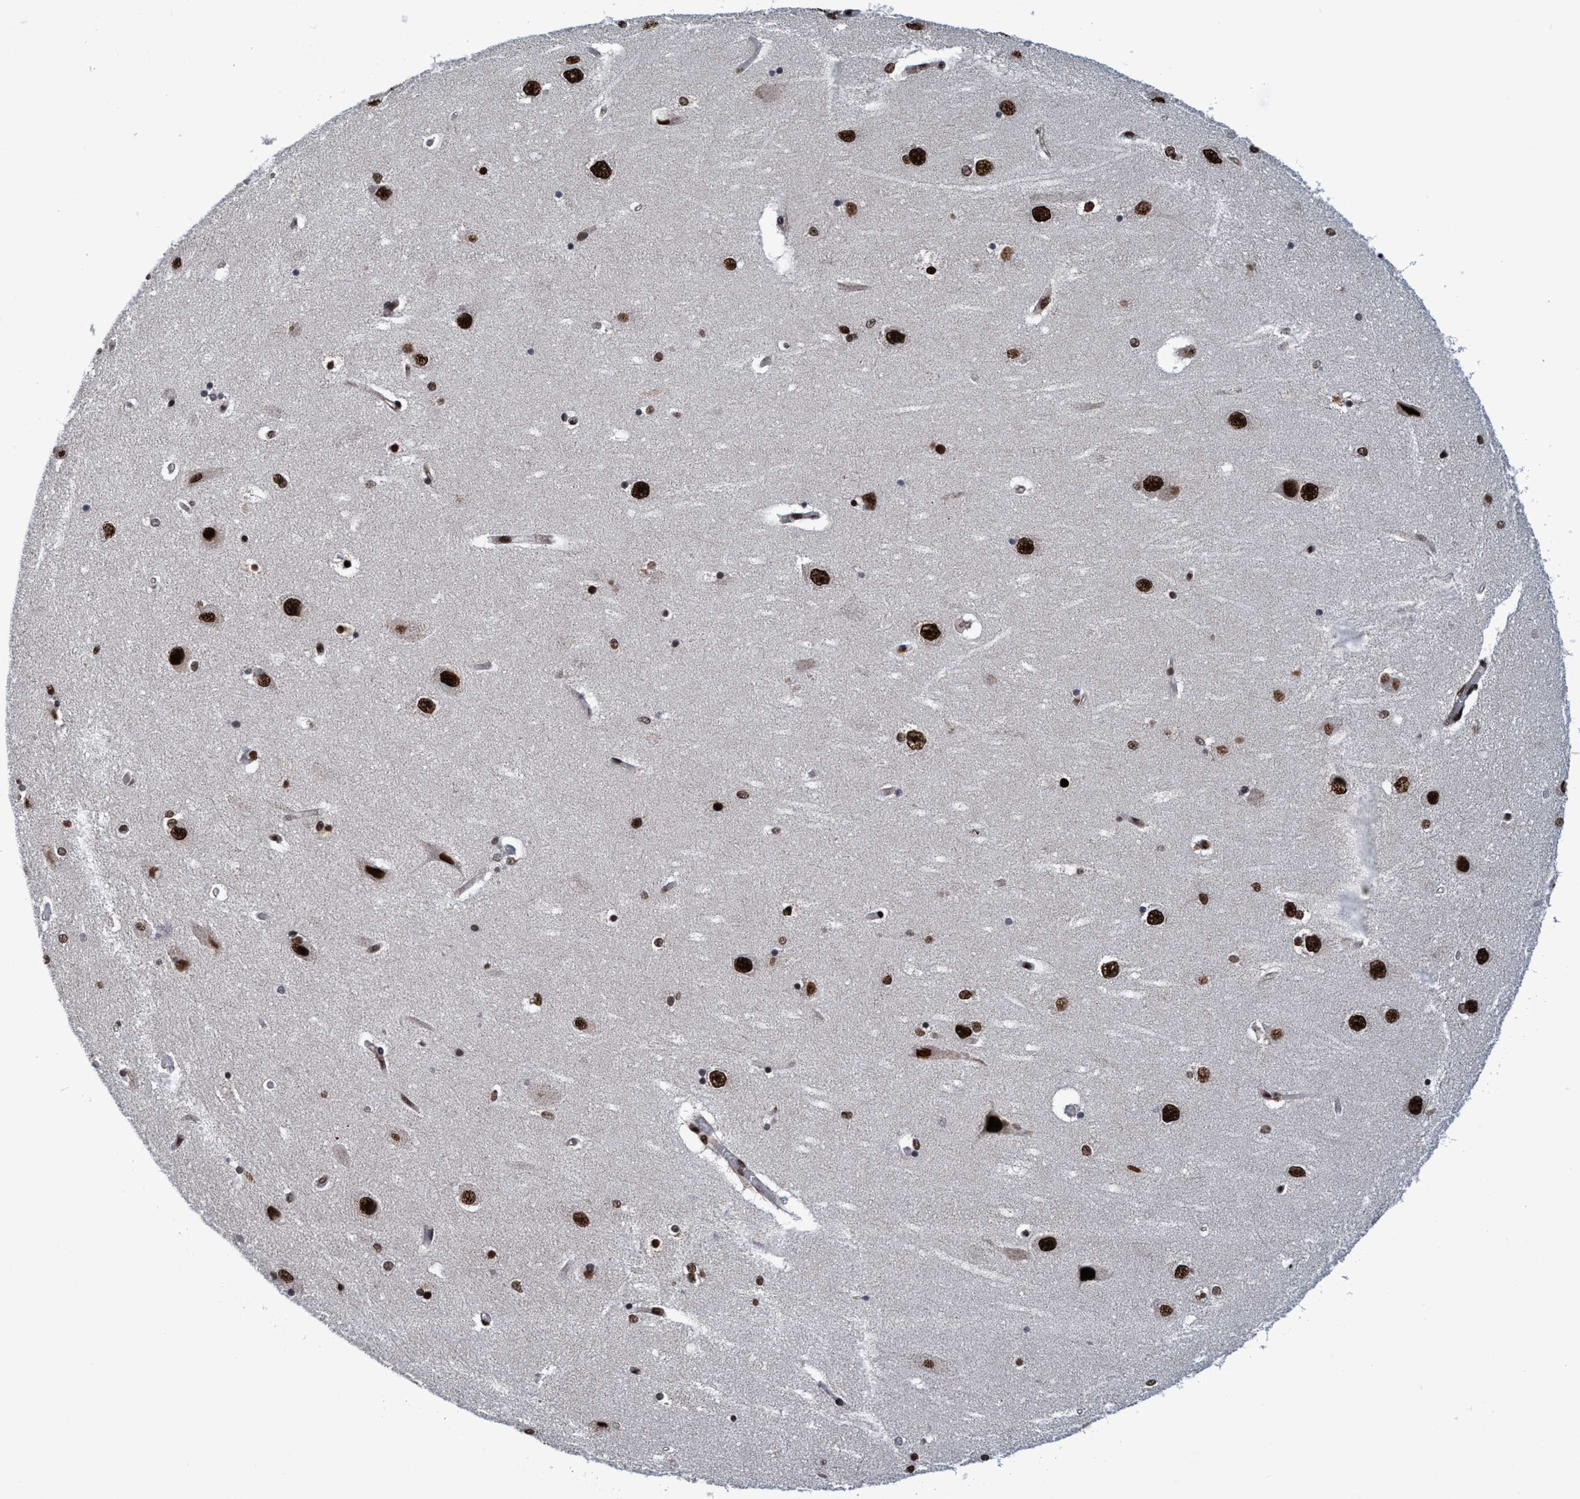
{"staining": {"intensity": "strong", "quantity": "25%-75%", "location": "nuclear"}, "tissue": "hippocampus", "cell_type": "Glial cells", "image_type": "normal", "snomed": [{"axis": "morphology", "description": "Normal tissue, NOS"}, {"axis": "topography", "description": "Hippocampus"}], "caption": "Glial cells demonstrate strong nuclear expression in approximately 25%-75% of cells in benign hippocampus.", "gene": "TOPBP1", "patient": {"sex": "female", "age": 54}}